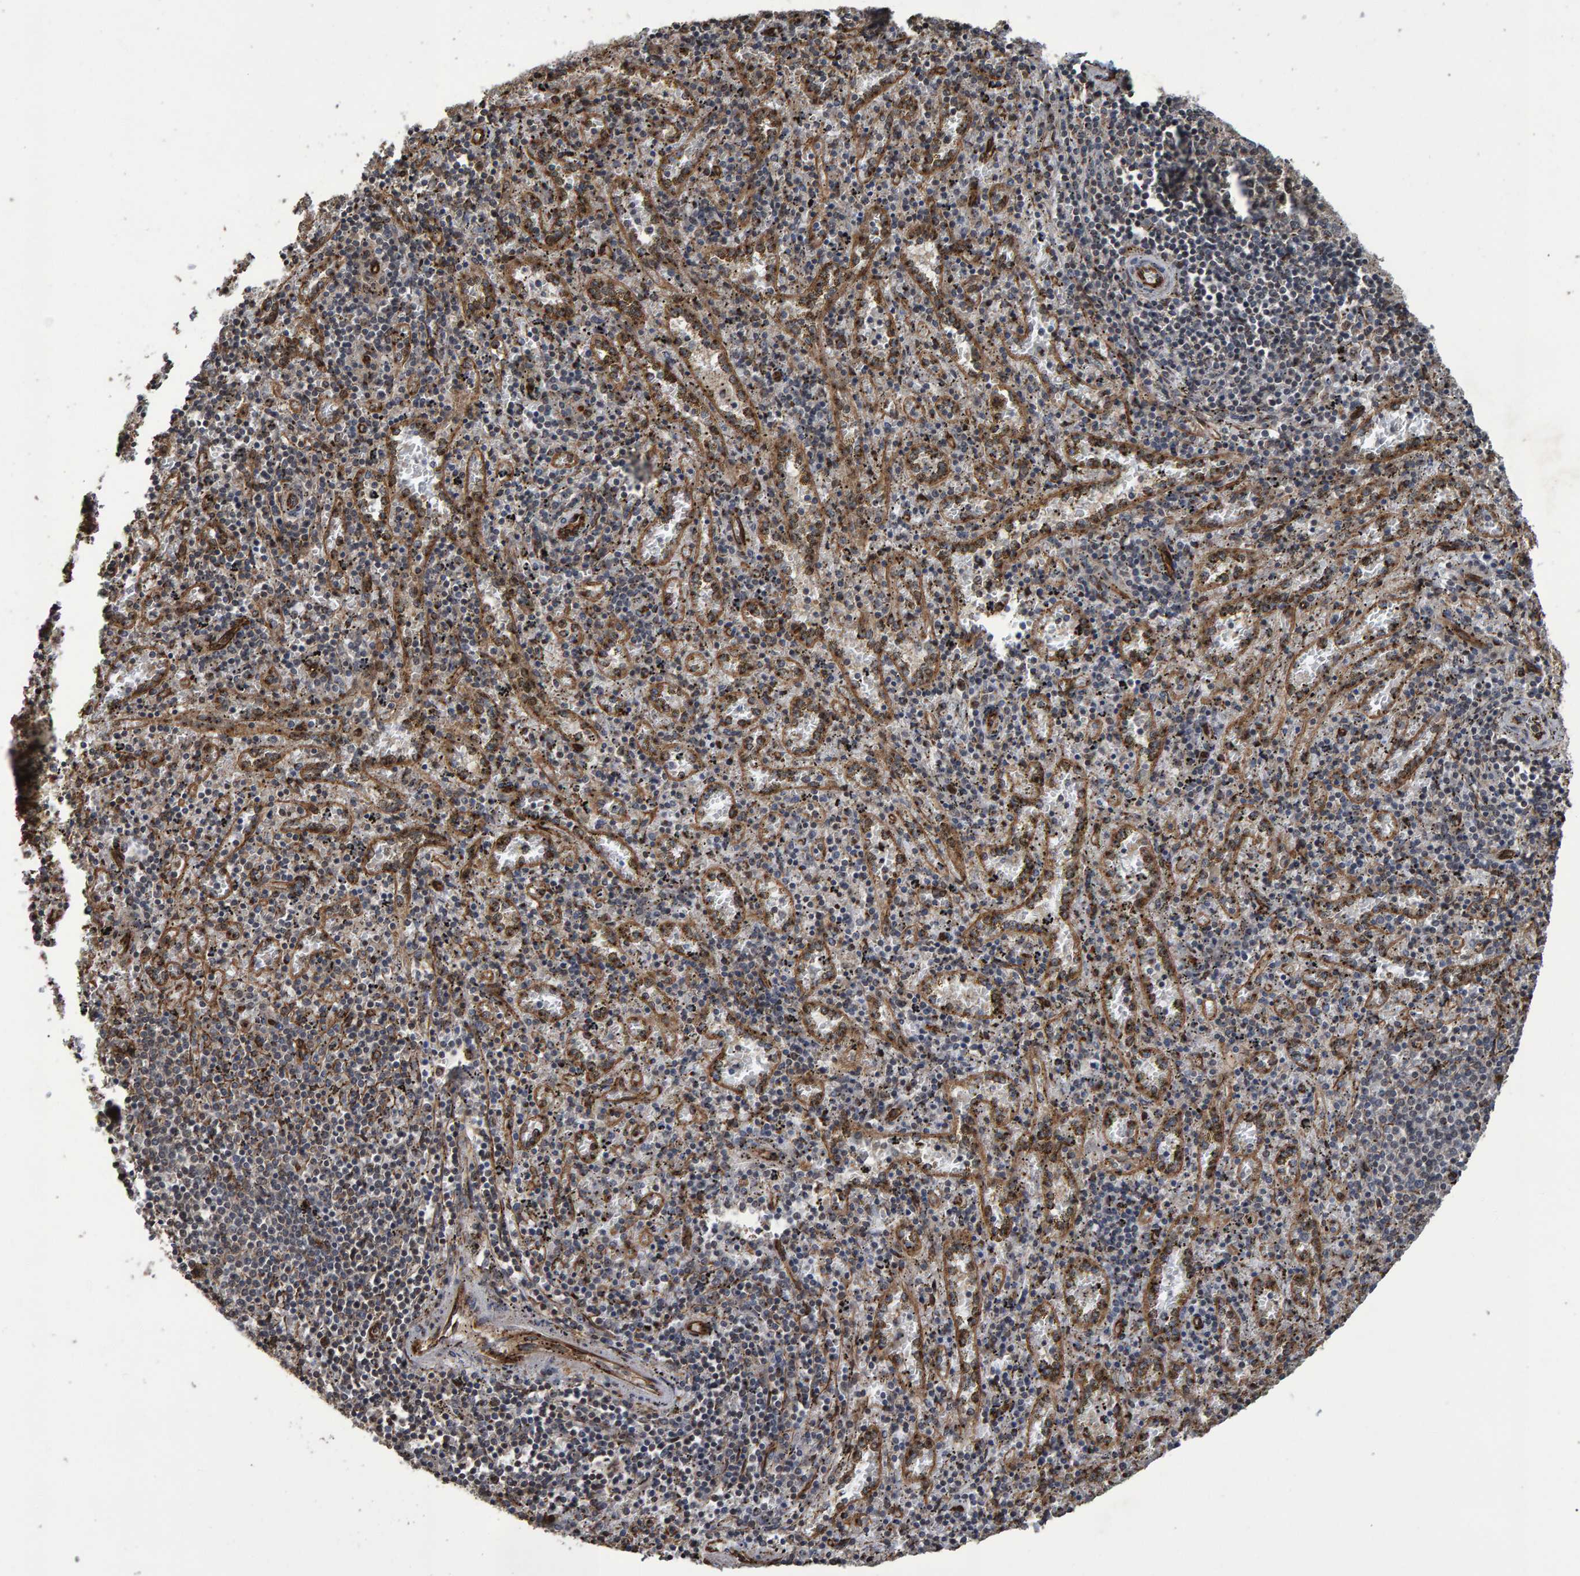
{"staining": {"intensity": "negative", "quantity": "none", "location": "none"}, "tissue": "spleen", "cell_type": "Cells in red pulp", "image_type": "normal", "snomed": [{"axis": "morphology", "description": "Normal tissue, NOS"}, {"axis": "topography", "description": "Spleen"}], "caption": "Spleen stained for a protein using immunohistochemistry demonstrates no staining cells in red pulp.", "gene": "TRIM68", "patient": {"sex": "male", "age": 11}}